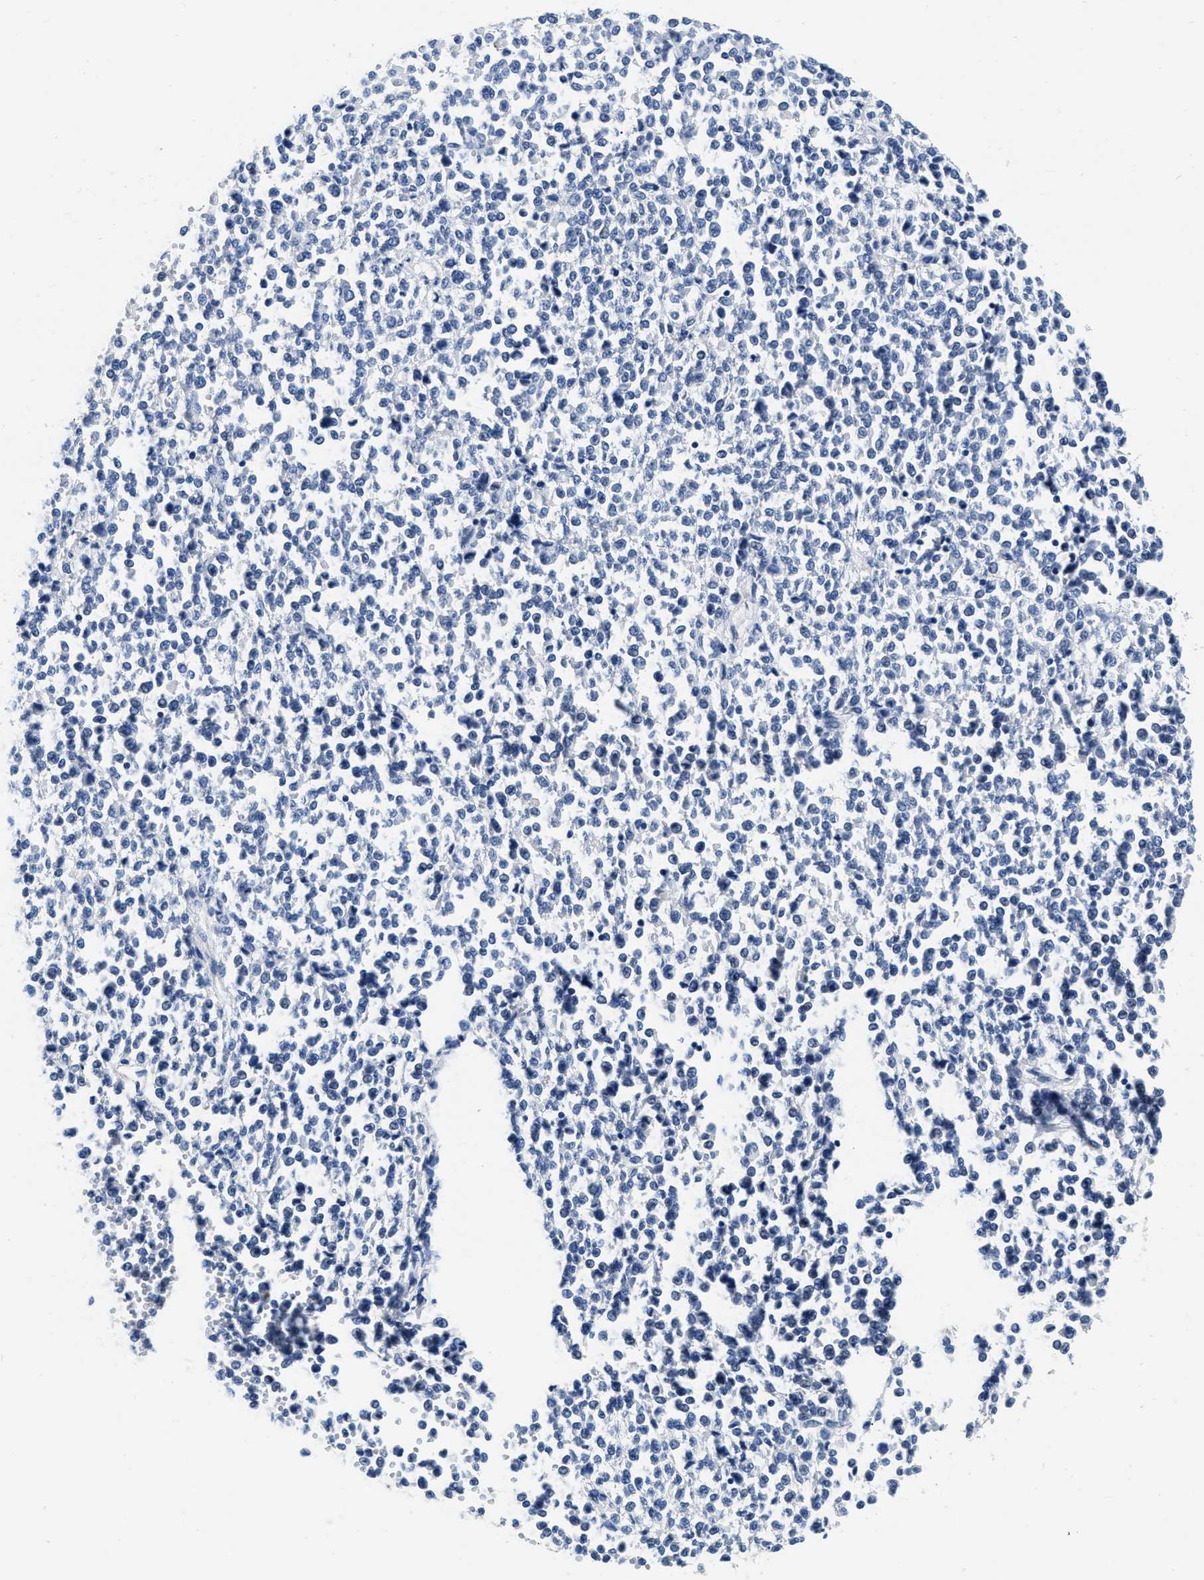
{"staining": {"intensity": "negative", "quantity": "none", "location": "none"}, "tissue": "melanoma", "cell_type": "Tumor cells", "image_type": "cancer", "snomed": [{"axis": "morphology", "description": "Malignant melanoma, Metastatic site"}, {"axis": "topography", "description": "Pancreas"}], "caption": "A high-resolution histopathology image shows immunohistochemistry (IHC) staining of melanoma, which shows no significant positivity in tumor cells.", "gene": "EIF2AK2", "patient": {"sex": "female", "age": 30}}